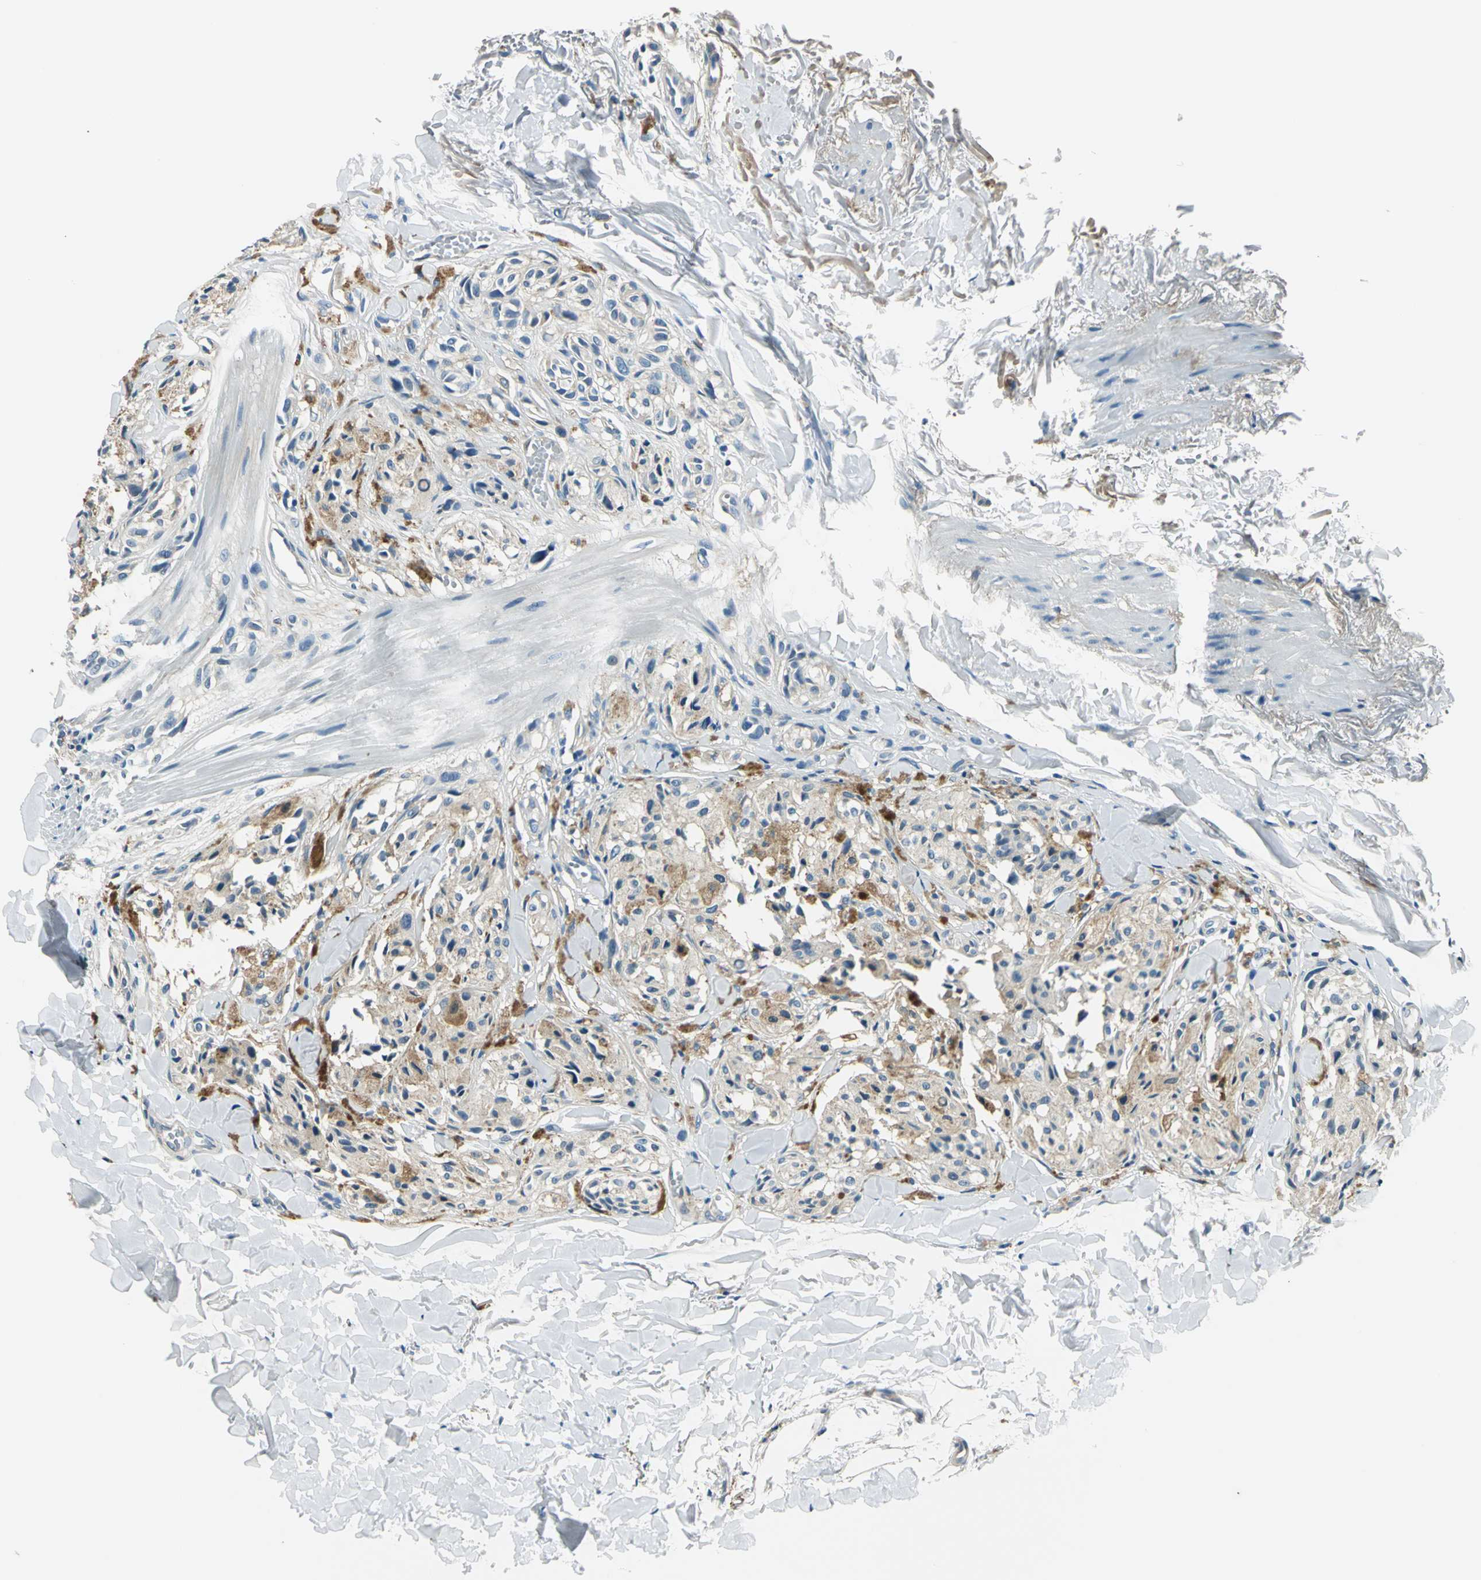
{"staining": {"intensity": "moderate", "quantity": "<25%", "location": "cytoplasmic/membranous"}, "tissue": "melanoma", "cell_type": "Tumor cells", "image_type": "cancer", "snomed": [{"axis": "morphology", "description": "Malignant melanoma, Metastatic site"}, {"axis": "topography", "description": "Skin"}], "caption": "Tumor cells show moderate cytoplasmic/membranous positivity in approximately <25% of cells in melanoma.", "gene": "CDC42EP1", "patient": {"sex": "female", "age": 66}}